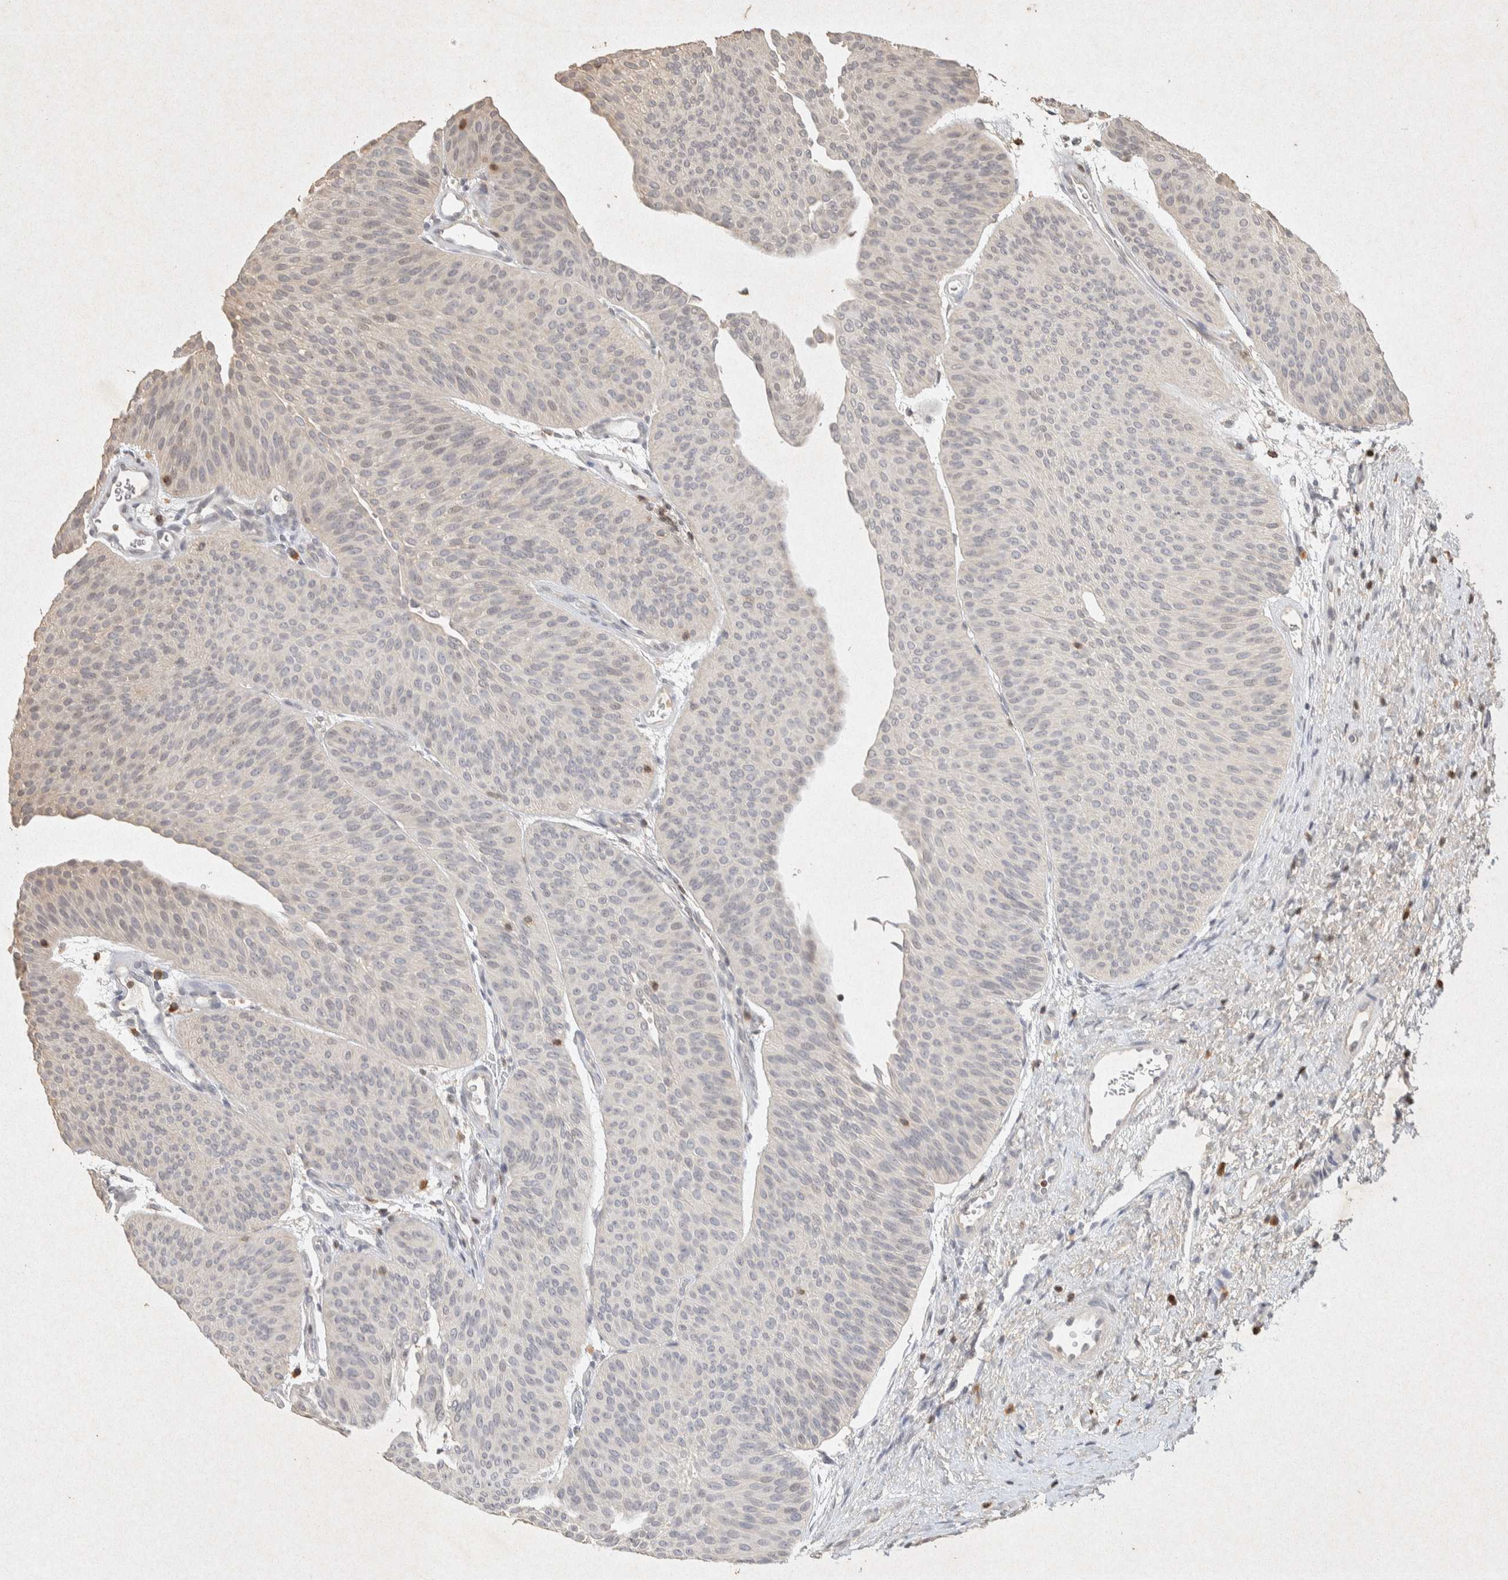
{"staining": {"intensity": "negative", "quantity": "none", "location": "none"}, "tissue": "urothelial cancer", "cell_type": "Tumor cells", "image_type": "cancer", "snomed": [{"axis": "morphology", "description": "Urothelial carcinoma, Low grade"}, {"axis": "topography", "description": "Urinary bladder"}], "caption": "Immunohistochemical staining of human urothelial cancer reveals no significant positivity in tumor cells.", "gene": "RAC2", "patient": {"sex": "female", "age": 60}}